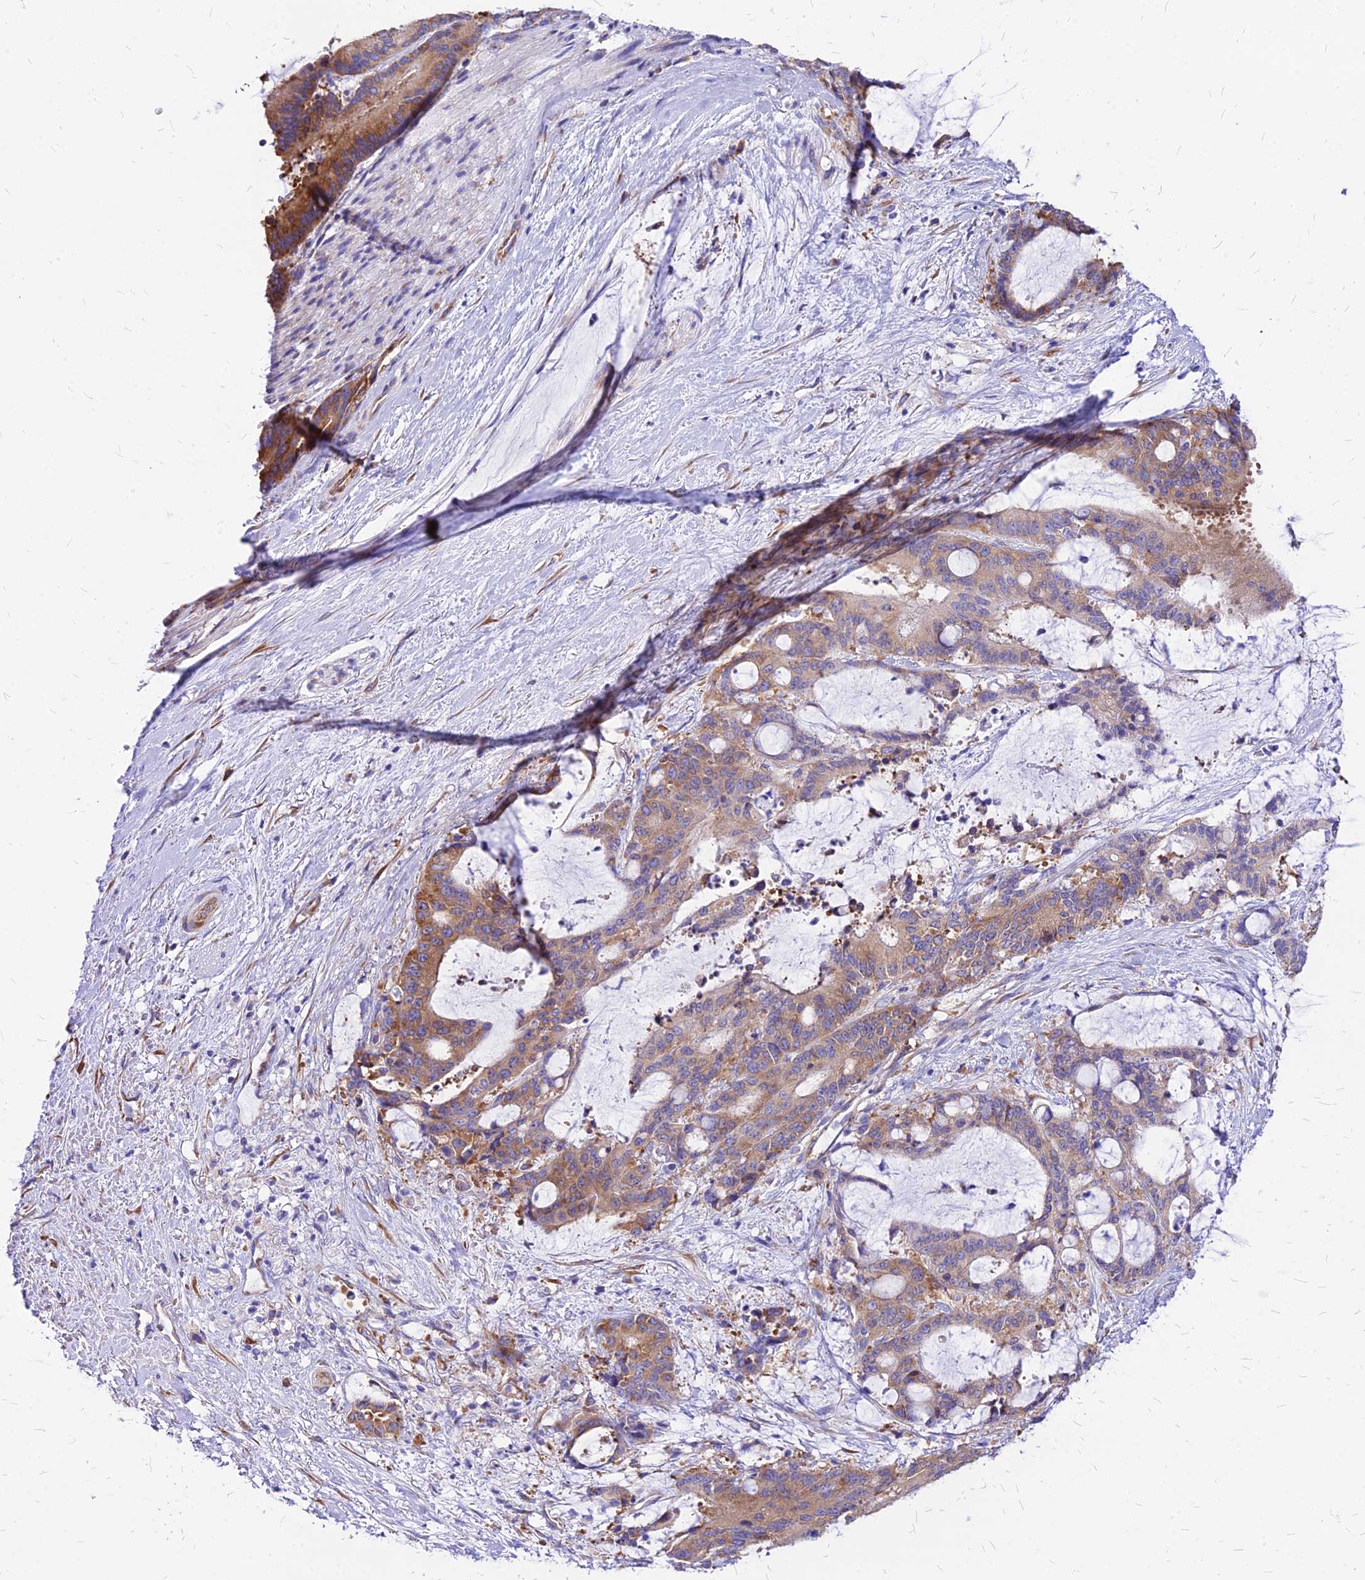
{"staining": {"intensity": "moderate", "quantity": ">75%", "location": "cytoplasmic/membranous"}, "tissue": "liver cancer", "cell_type": "Tumor cells", "image_type": "cancer", "snomed": [{"axis": "morphology", "description": "Normal tissue, NOS"}, {"axis": "morphology", "description": "Cholangiocarcinoma"}, {"axis": "topography", "description": "Liver"}, {"axis": "topography", "description": "Peripheral nerve tissue"}], "caption": "Liver cancer (cholangiocarcinoma) stained with a brown dye displays moderate cytoplasmic/membranous positive staining in about >75% of tumor cells.", "gene": "RPL19", "patient": {"sex": "female", "age": 73}}